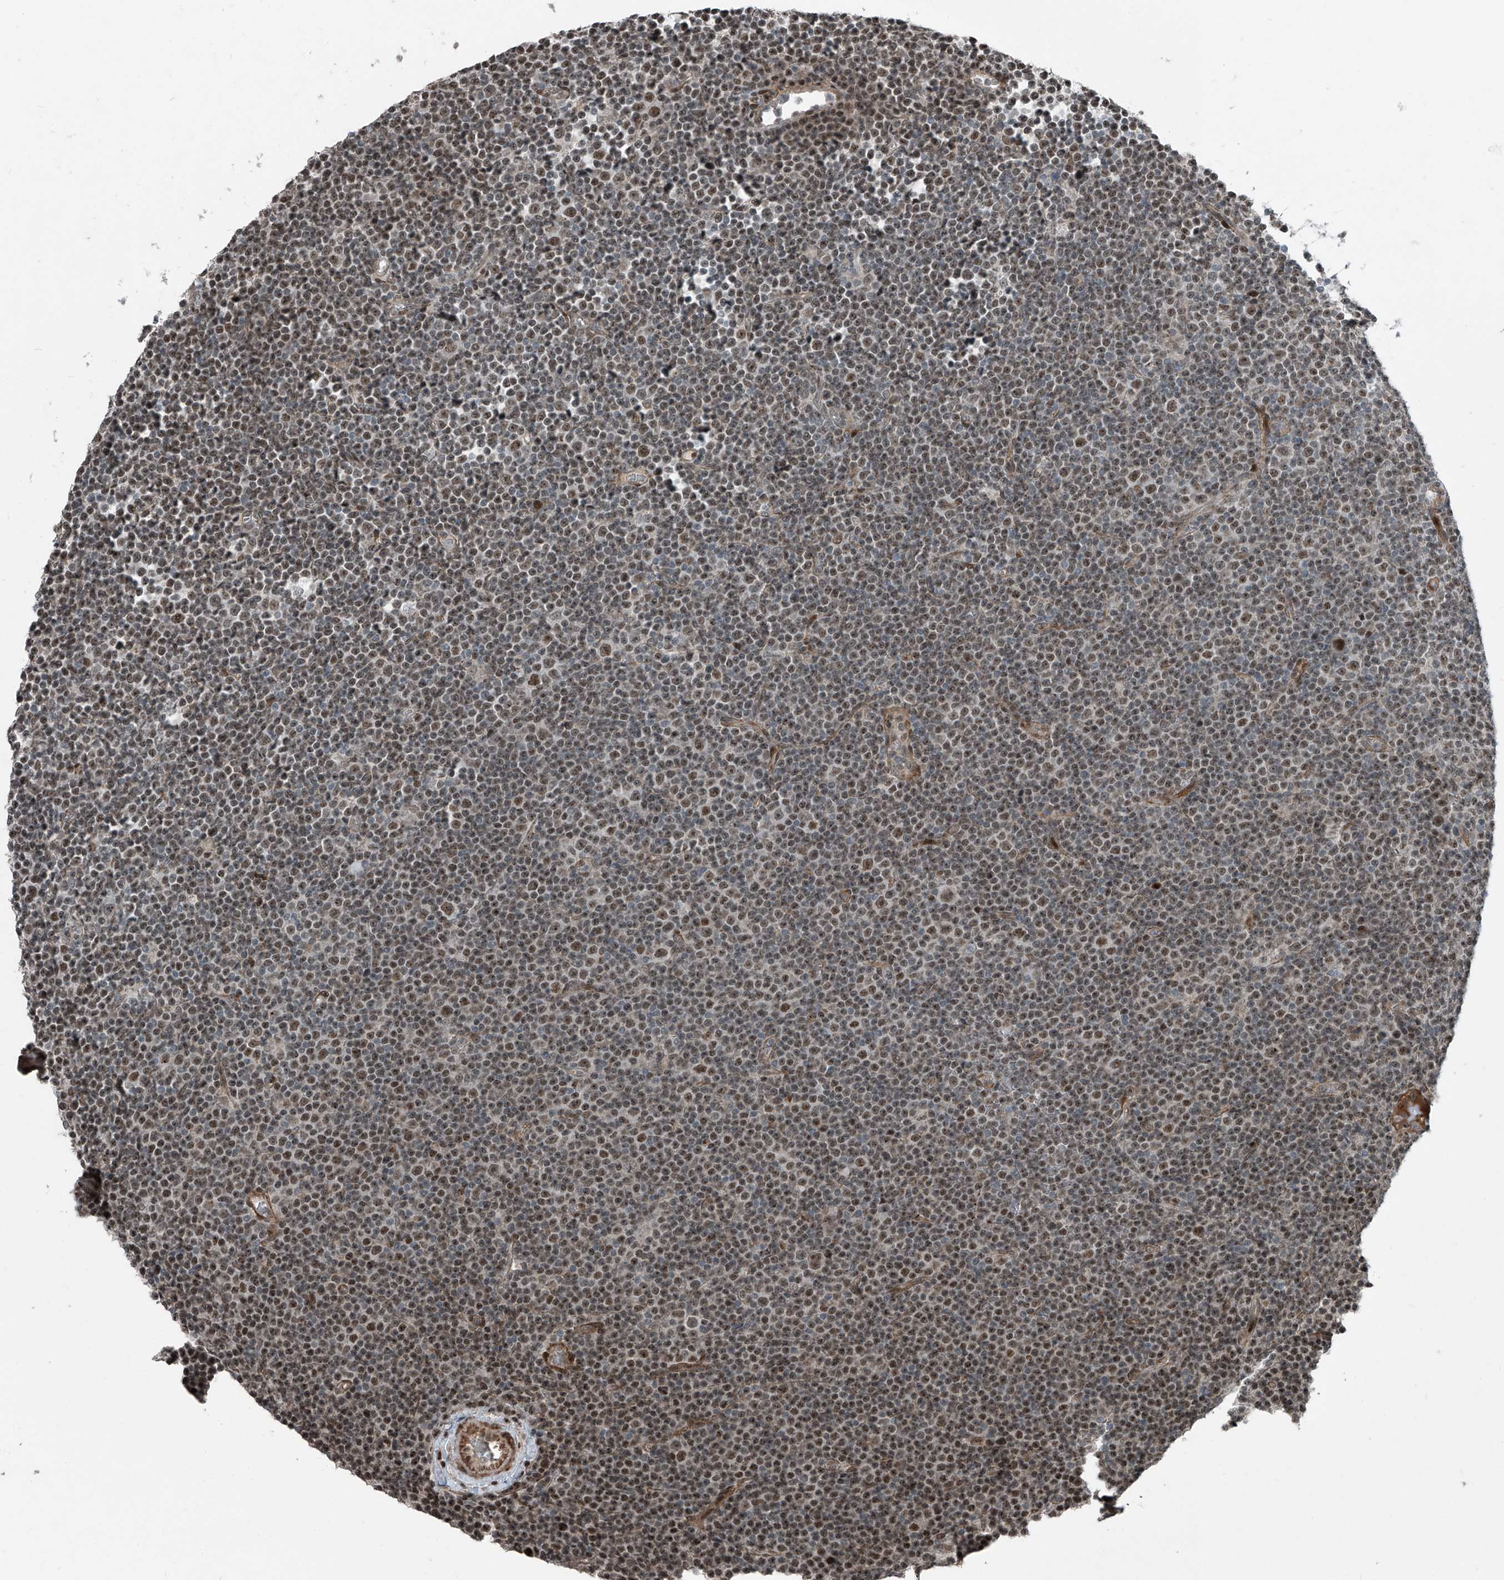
{"staining": {"intensity": "moderate", "quantity": ">75%", "location": "nuclear"}, "tissue": "lymphoma", "cell_type": "Tumor cells", "image_type": "cancer", "snomed": [{"axis": "morphology", "description": "Malignant lymphoma, non-Hodgkin's type, Low grade"}, {"axis": "topography", "description": "Lymph node"}], "caption": "Lymphoma stained for a protein displays moderate nuclear positivity in tumor cells.", "gene": "ZNF570", "patient": {"sex": "female", "age": 67}}